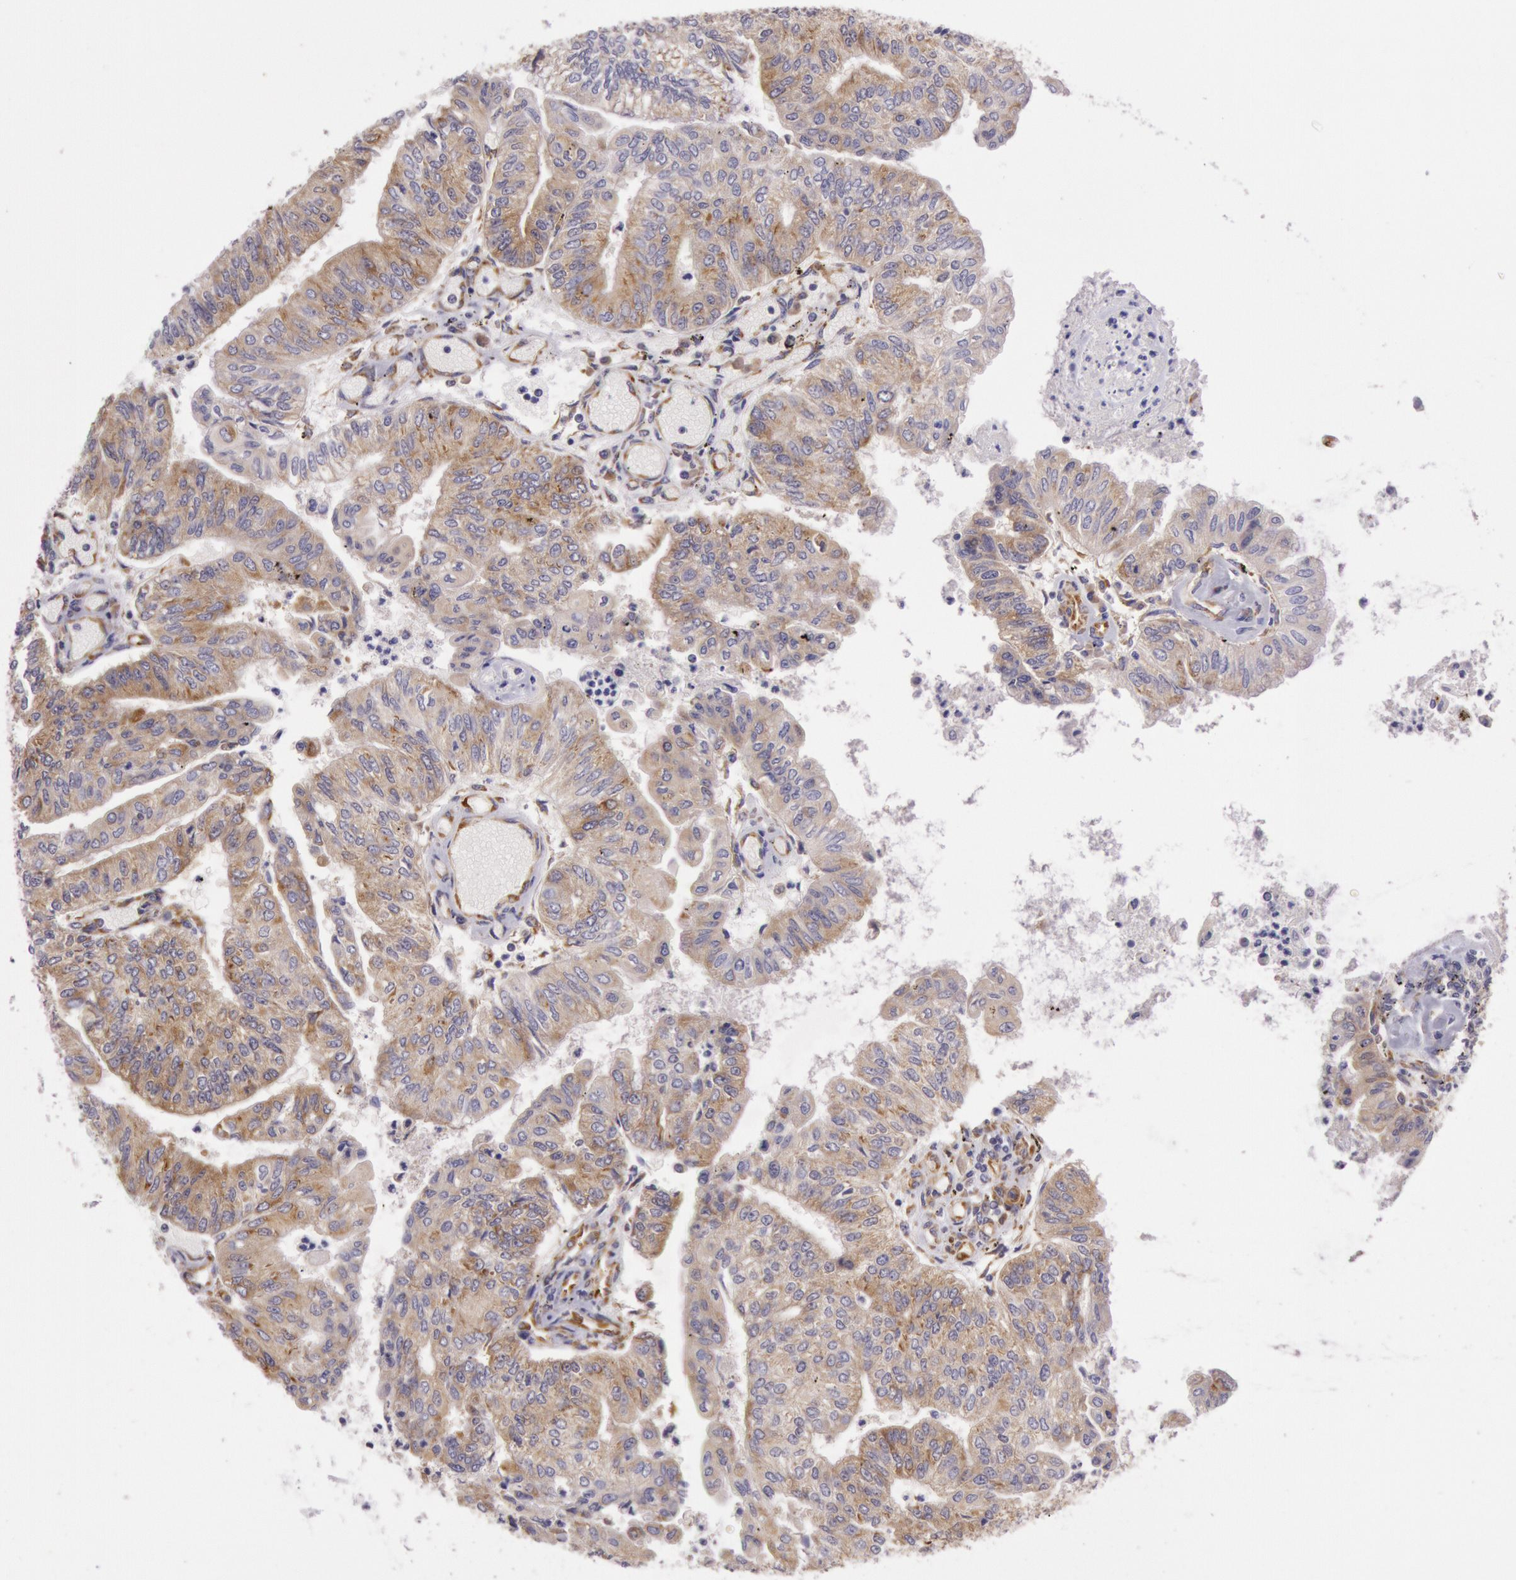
{"staining": {"intensity": "weak", "quantity": ">75%", "location": "cytoplasmic/membranous"}, "tissue": "endometrial cancer", "cell_type": "Tumor cells", "image_type": "cancer", "snomed": [{"axis": "morphology", "description": "Adenocarcinoma, NOS"}, {"axis": "topography", "description": "Endometrium"}], "caption": "An IHC micrograph of neoplastic tissue is shown. Protein staining in brown shows weak cytoplasmic/membranous positivity in endometrial adenocarcinoma within tumor cells.", "gene": "CHUK", "patient": {"sex": "female", "age": 59}}